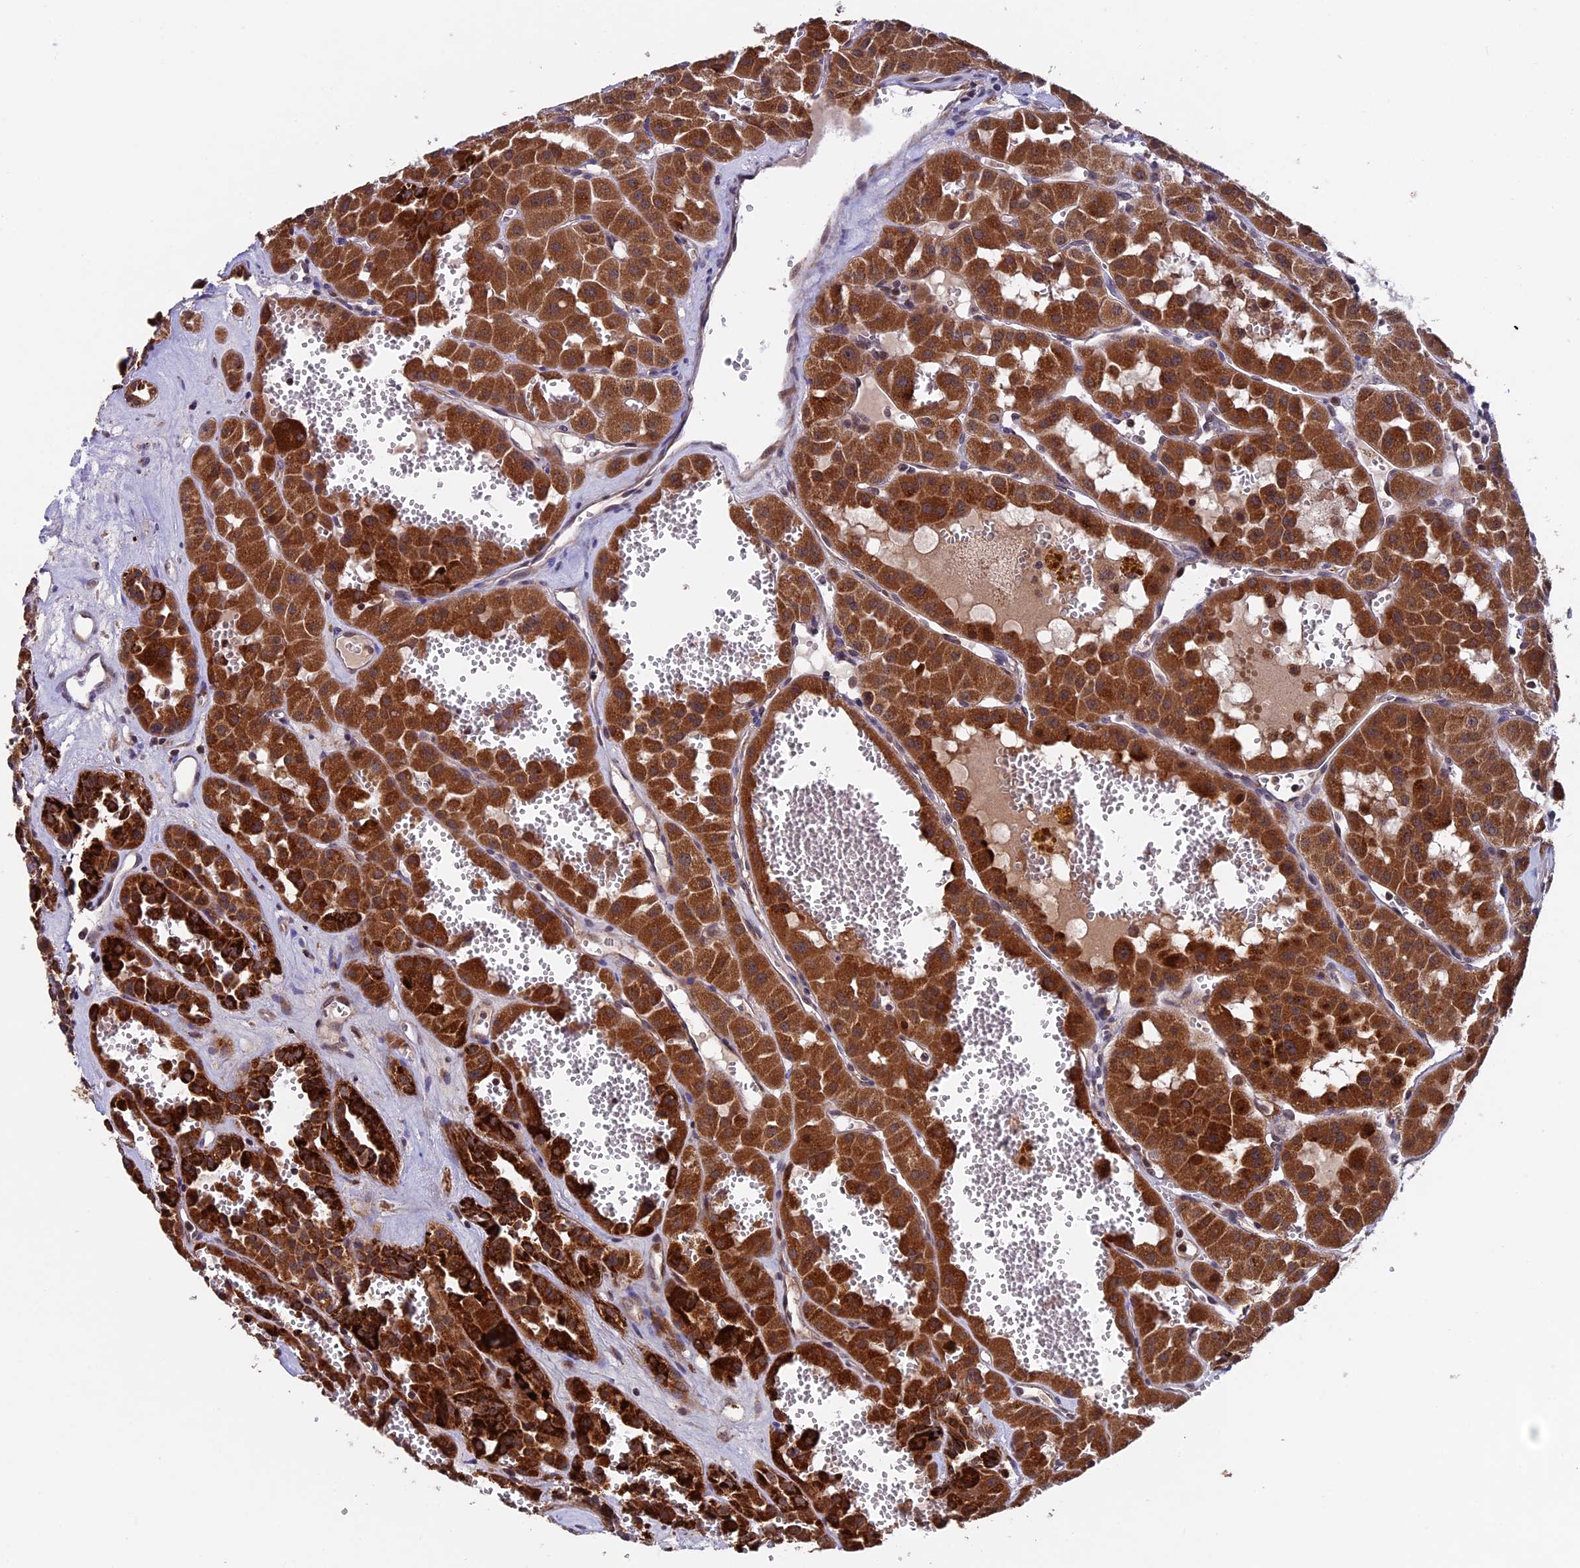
{"staining": {"intensity": "strong", "quantity": ">75%", "location": "cytoplasmic/membranous"}, "tissue": "renal cancer", "cell_type": "Tumor cells", "image_type": "cancer", "snomed": [{"axis": "morphology", "description": "Carcinoma, NOS"}, {"axis": "topography", "description": "Kidney"}], "caption": "Renal cancer (carcinoma) stained with a protein marker exhibits strong staining in tumor cells.", "gene": "RNF17", "patient": {"sex": "female", "age": 75}}